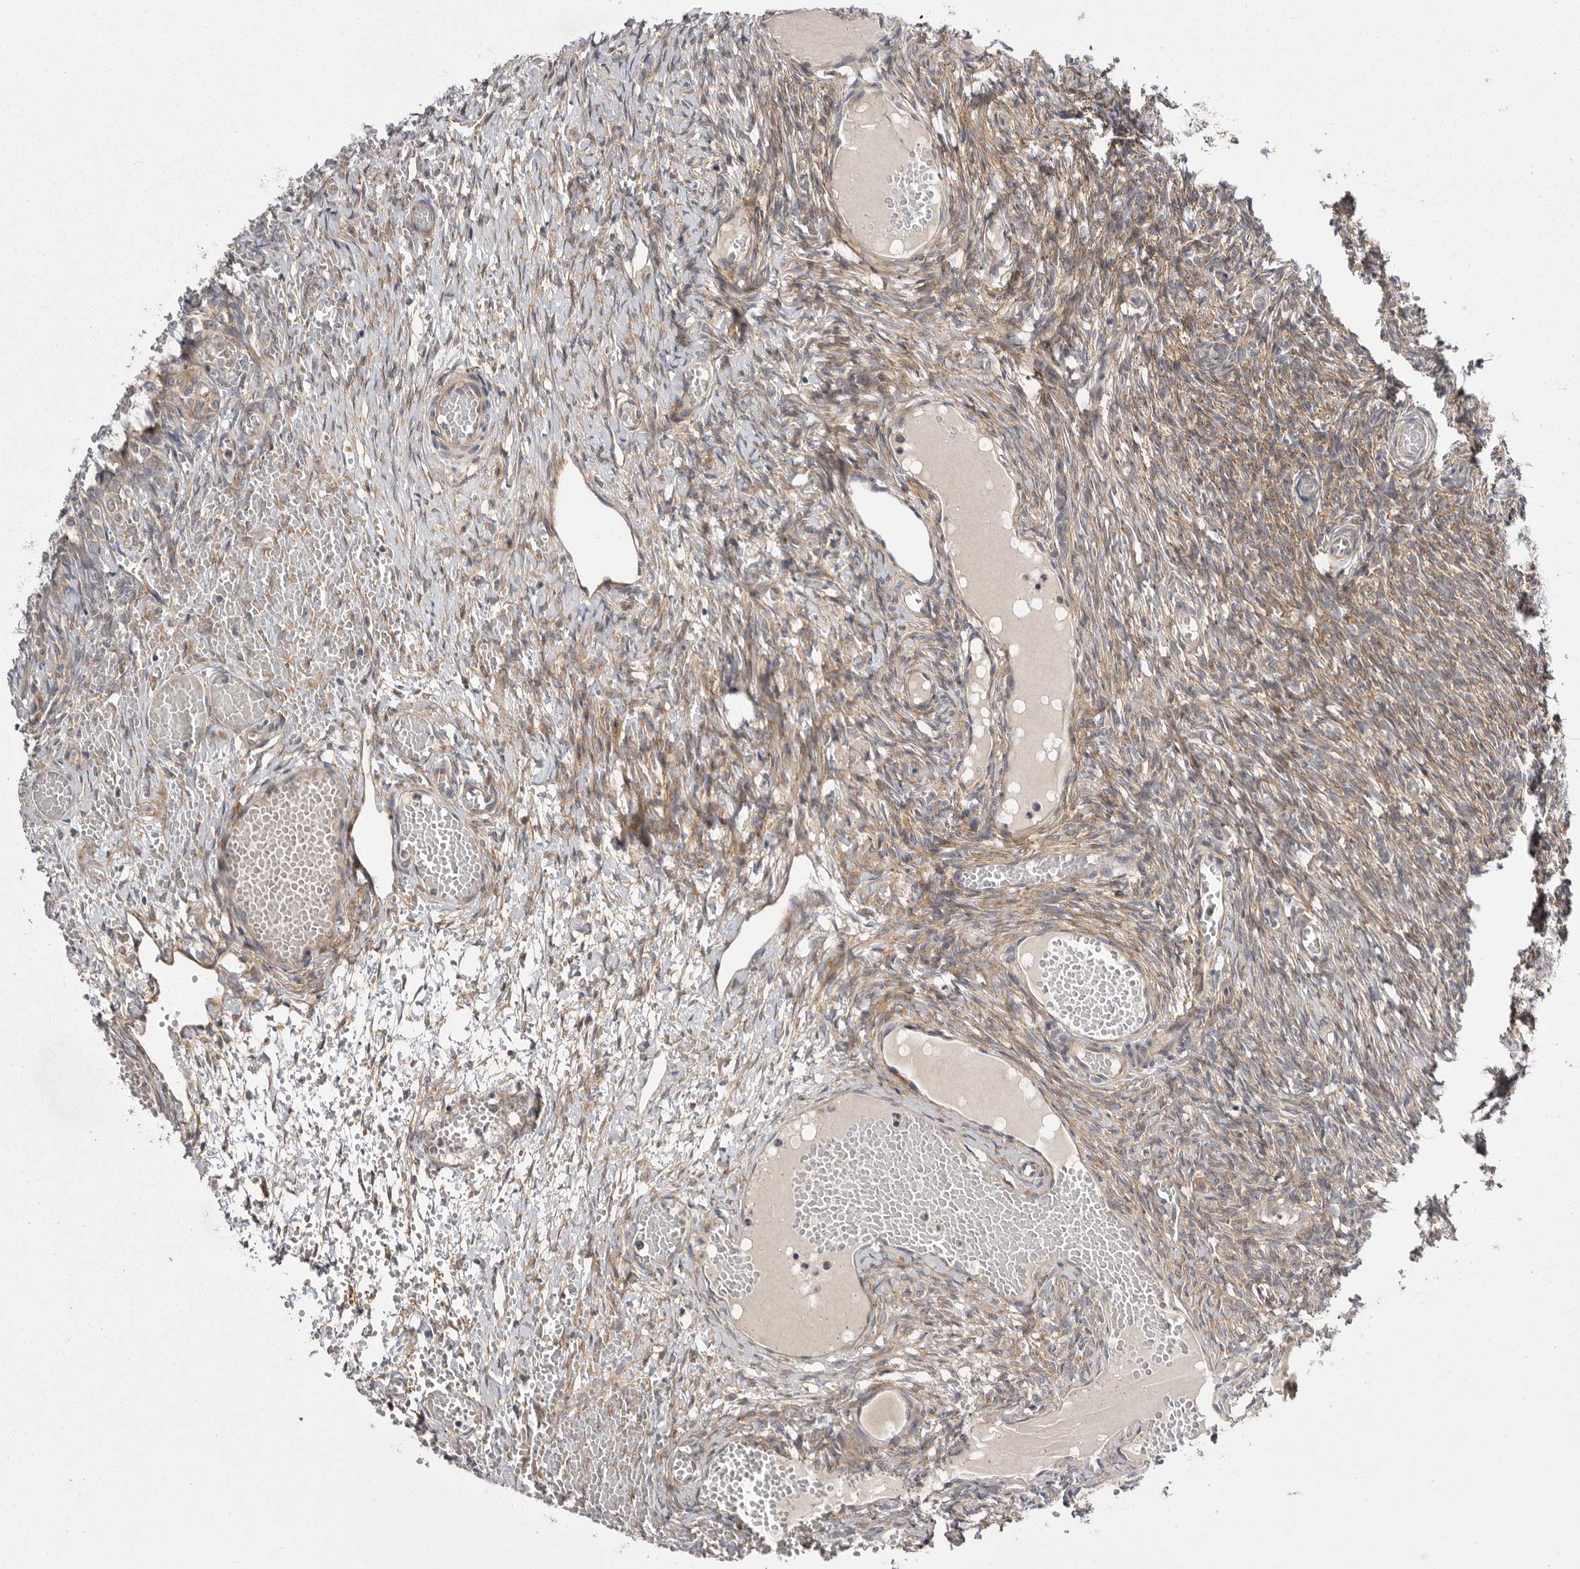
{"staining": {"intensity": "negative", "quantity": "none", "location": "none"}, "tissue": "ovary", "cell_type": "Follicle cells", "image_type": "normal", "snomed": [{"axis": "morphology", "description": "Adenocarcinoma, NOS"}, {"axis": "topography", "description": "Endometrium"}], "caption": "The histopathology image exhibits no significant expression in follicle cells of ovary. (DAB immunohistochemistry (IHC) with hematoxylin counter stain).", "gene": "OSBPL9", "patient": {"sex": "female", "age": 32}}